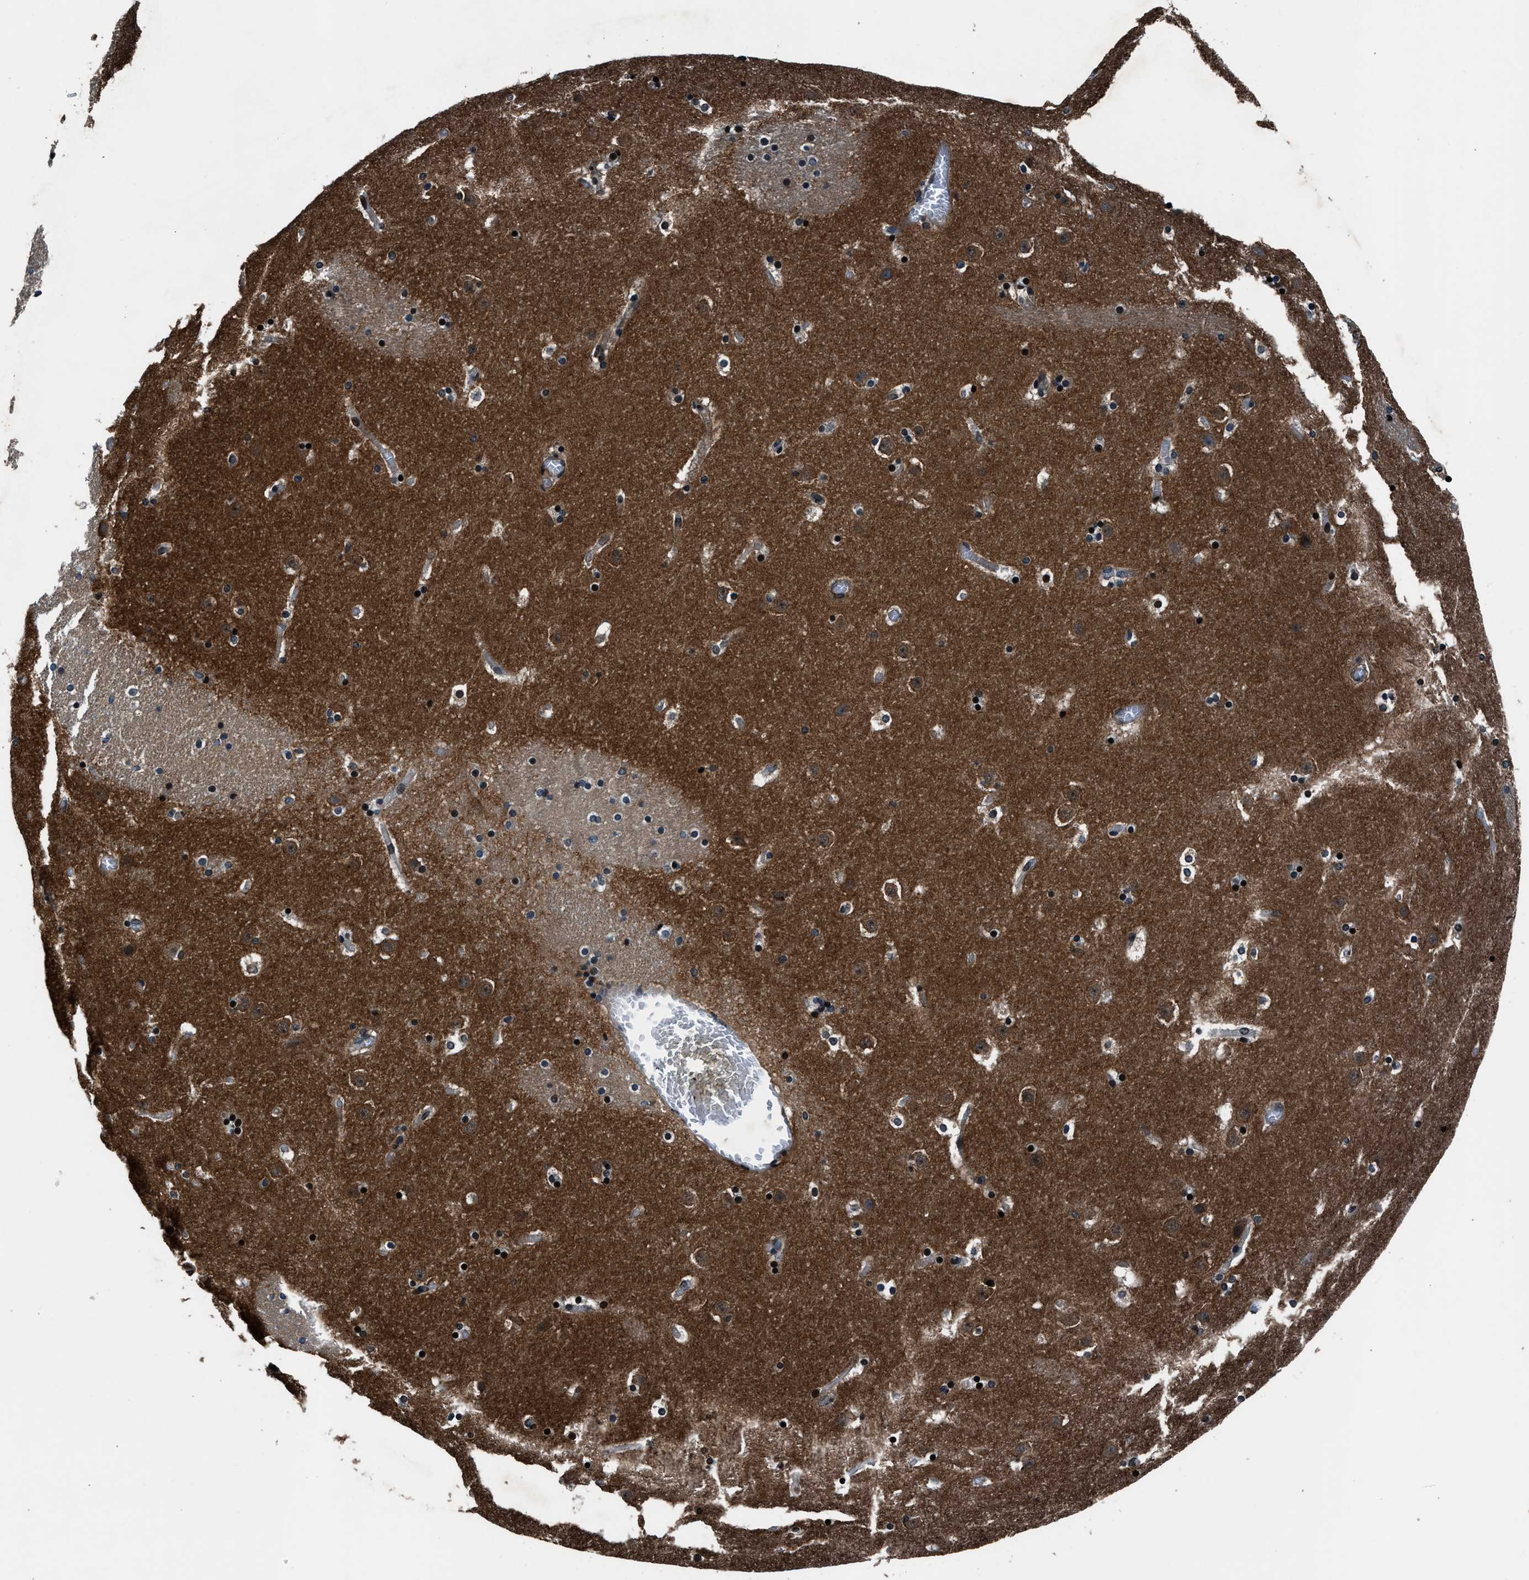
{"staining": {"intensity": "strong", "quantity": "<25%", "location": "cytoplasmic/membranous,nuclear"}, "tissue": "caudate", "cell_type": "Glial cells", "image_type": "normal", "snomed": [{"axis": "morphology", "description": "Normal tissue, NOS"}, {"axis": "topography", "description": "Lateral ventricle wall"}], "caption": "Approximately <25% of glial cells in normal human caudate reveal strong cytoplasmic/membranous,nuclear protein positivity as visualized by brown immunohistochemical staining.", "gene": "ARHGEF11", "patient": {"sex": "male", "age": 45}}